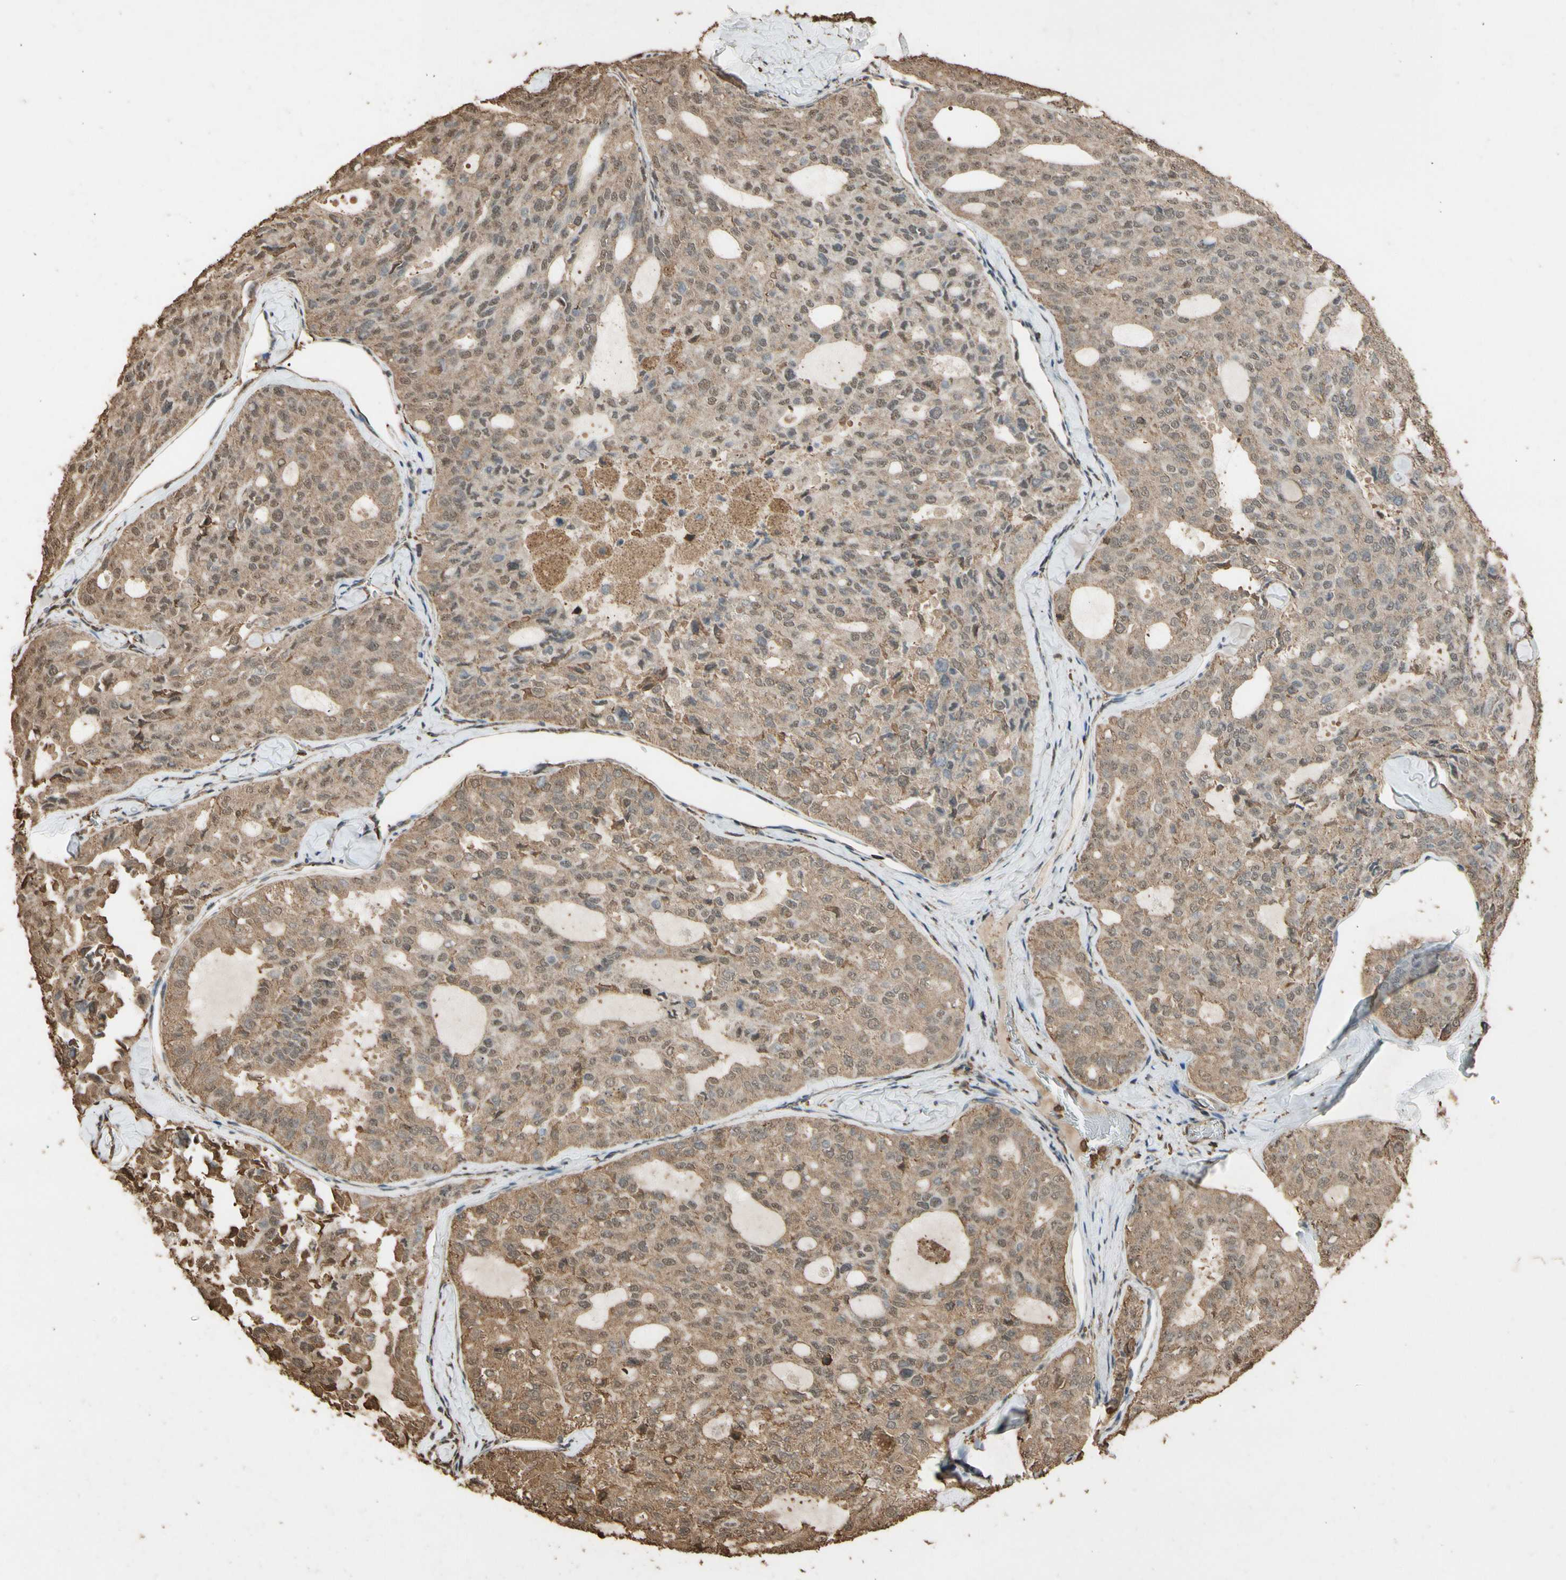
{"staining": {"intensity": "moderate", "quantity": ">75%", "location": "cytoplasmic/membranous,nuclear"}, "tissue": "thyroid cancer", "cell_type": "Tumor cells", "image_type": "cancer", "snomed": [{"axis": "morphology", "description": "Follicular adenoma carcinoma, NOS"}, {"axis": "topography", "description": "Thyroid gland"}], "caption": "Protein staining exhibits moderate cytoplasmic/membranous and nuclear staining in approximately >75% of tumor cells in thyroid cancer.", "gene": "TNFSF13B", "patient": {"sex": "male", "age": 75}}